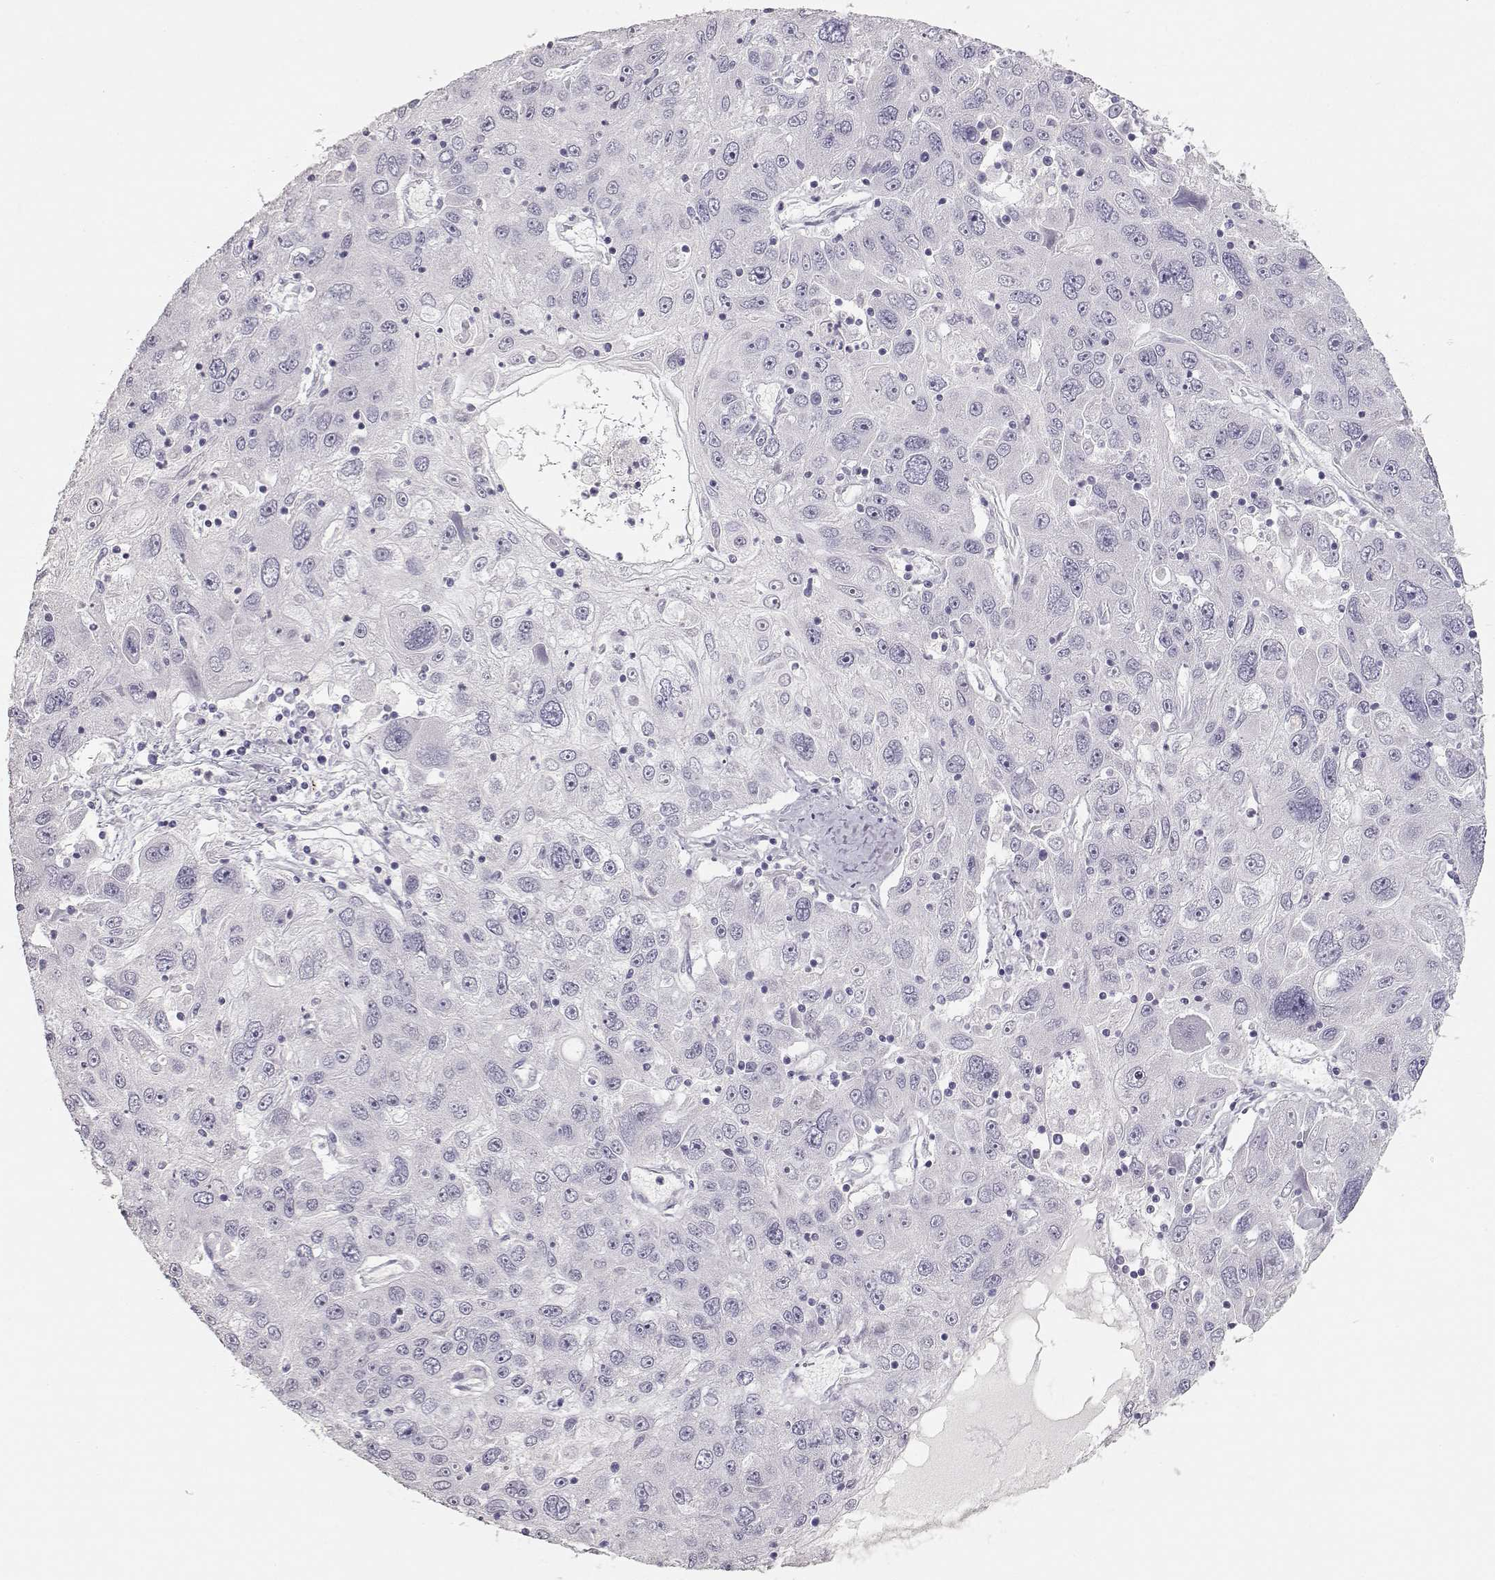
{"staining": {"intensity": "negative", "quantity": "none", "location": "none"}, "tissue": "stomach cancer", "cell_type": "Tumor cells", "image_type": "cancer", "snomed": [{"axis": "morphology", "description": "Adenocarcinoma, NOS"}, {"axis": "topography", "description": "Stomach"}], "caption": "This image is of stomach cancer stained with immunohistochemistry (IHC) to label a protein in brown with the nuclei are counter-stained blue. There is no expression in tumor cells. (Immunohistochemistry (ihc), brightfield microscopy, high magnification).", "gene": "TKTL1", "patient": {"sex": "male", "age": 56}}